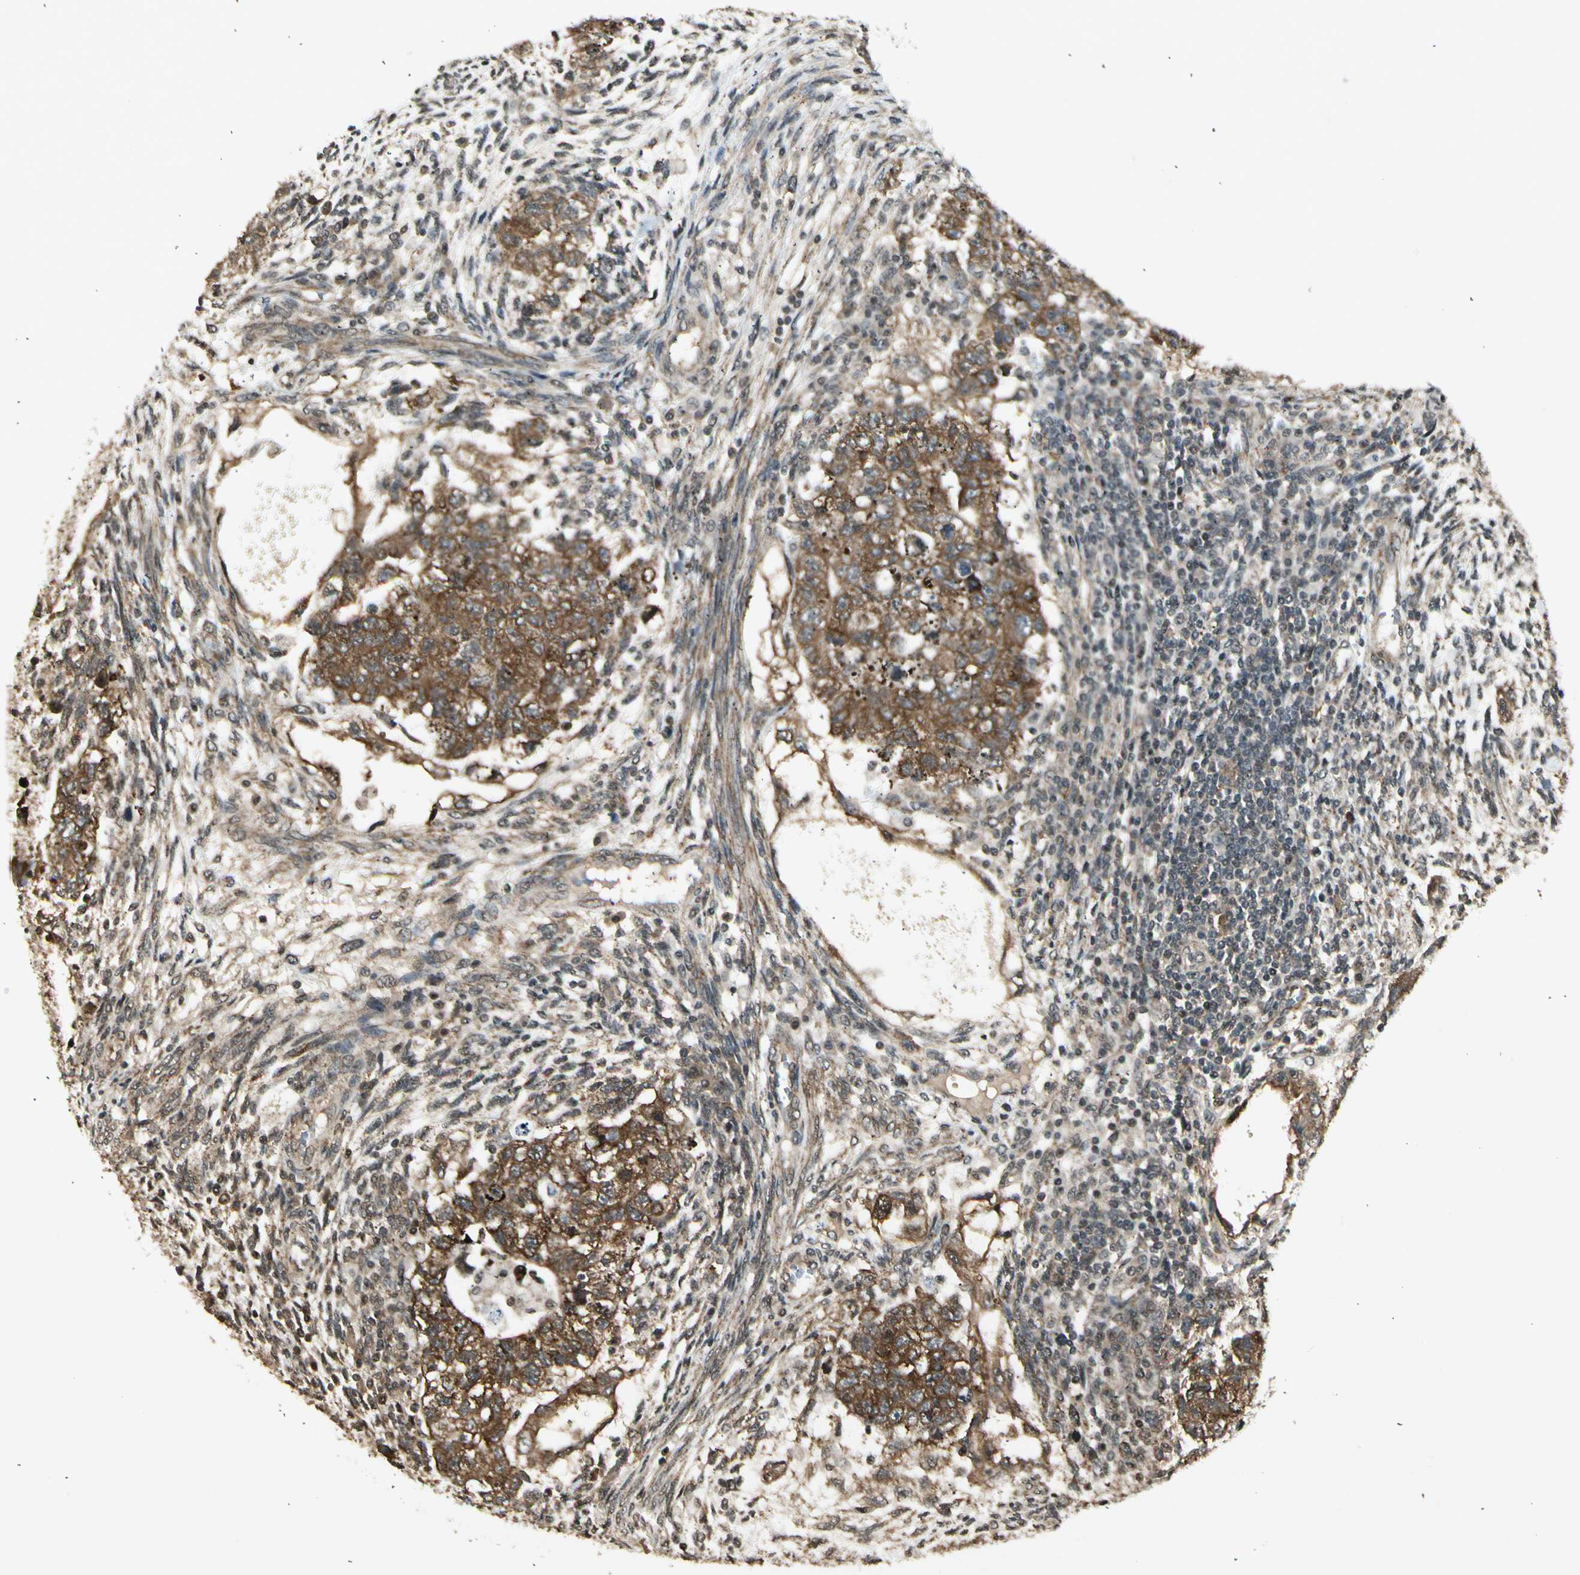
{"staining": {"intensity": "moderate", "quantity": ">75%", "location": "cytoplasmic/membranous"}, "tissue": "testis cancer", "cell_type": "Tumor cells", "image_type": "cancer", "snomed": [{"axis": "morphology", "description": "Normal tissue, NOS"}, {"axis": "morphology", "description": "Carcinoma, Embryonal, NOS"}, {"axis": "topography", "description": "Testis"}], "caption": "Protein expression analysis of human testis cancer (embryonal carcinoma) reveals moderate cytoplasmic/membranous expression in about >75% of tumor cells.", "gene": "SMN2", "patient": {"sex": "male", "age": 36}}